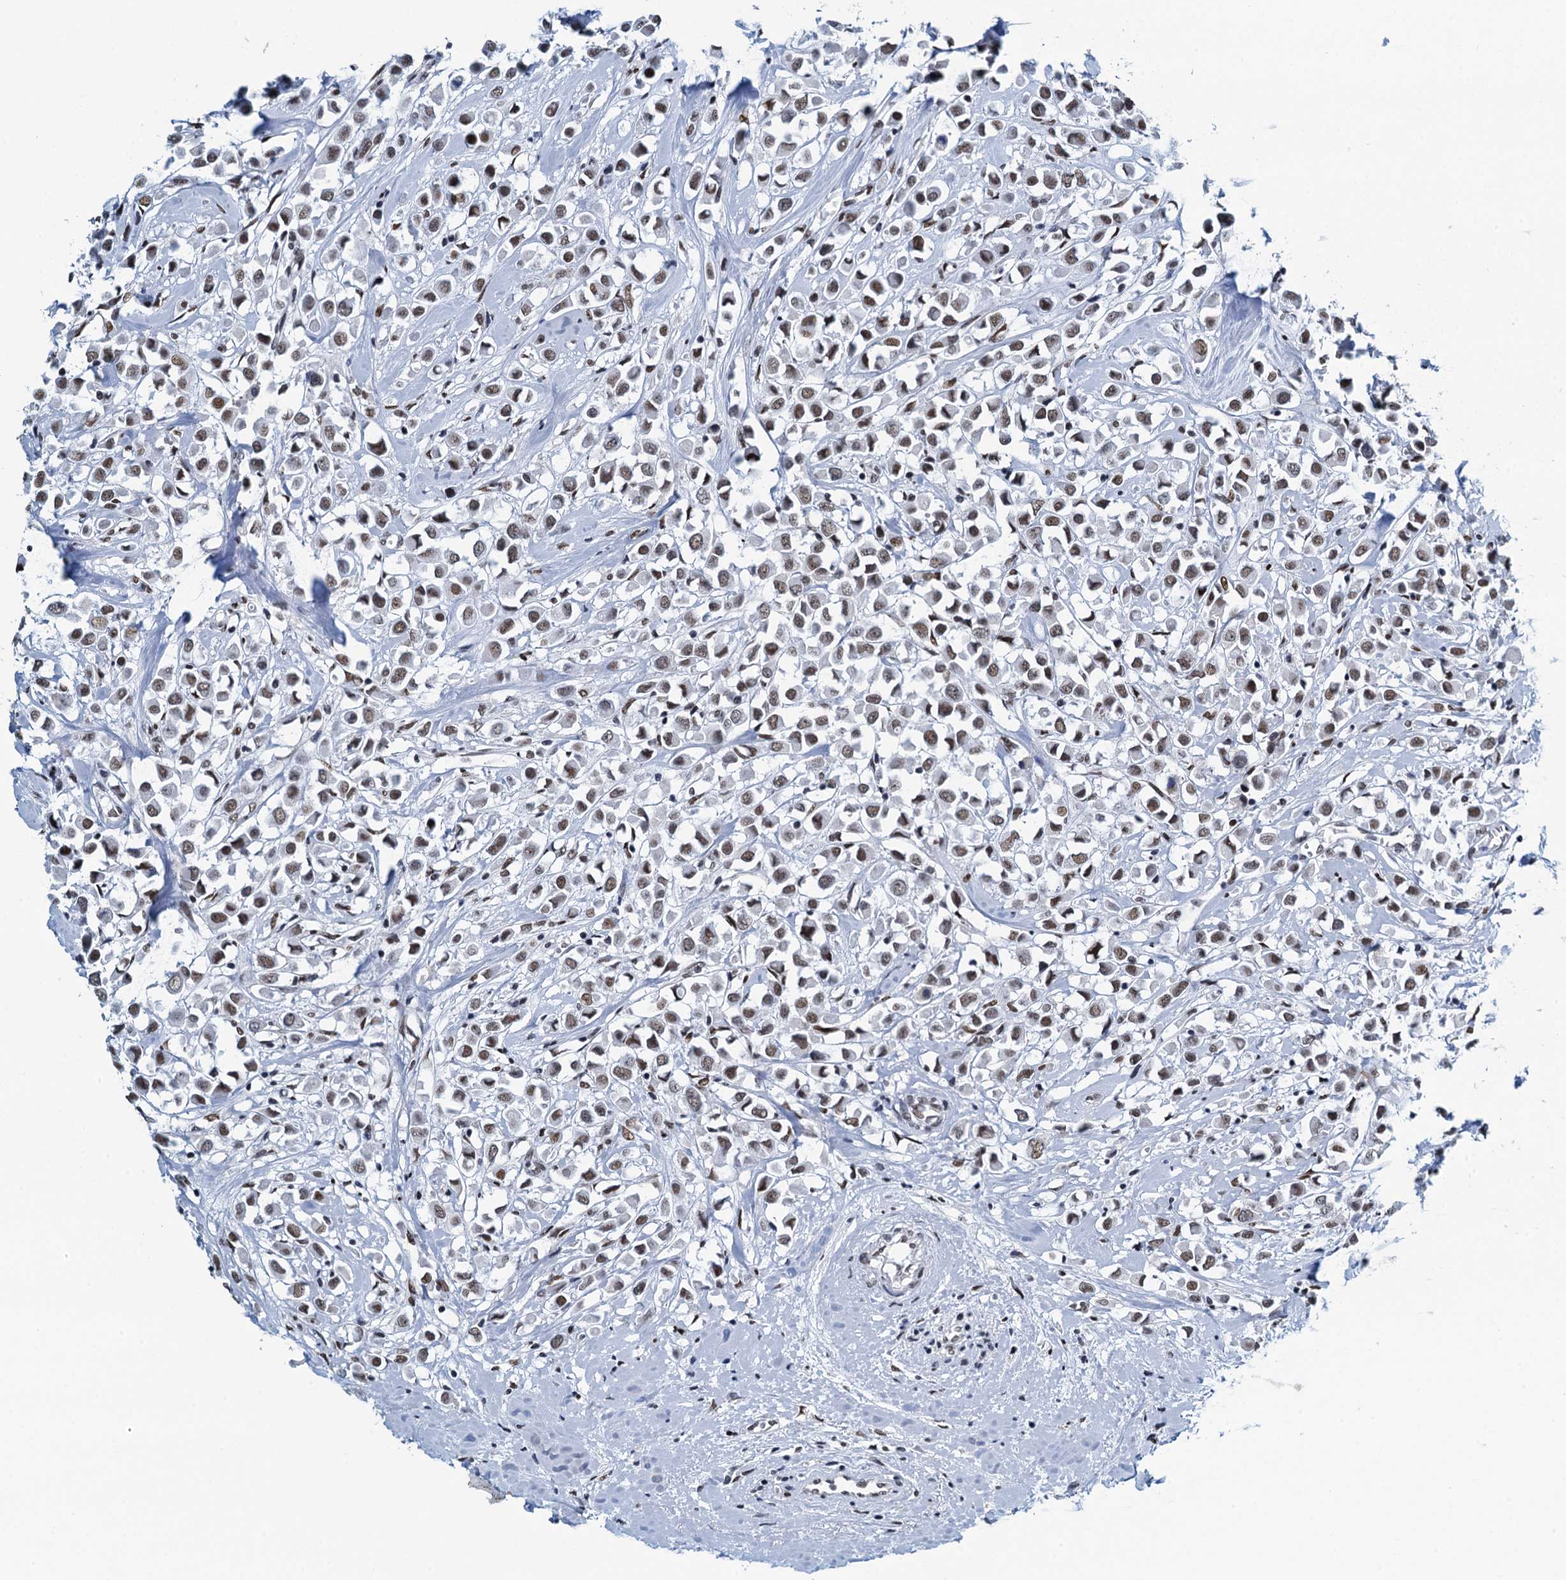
{"staining": {"intensity": "weak", "quantity": ">75%", "location": "nuclear"}, "tissue": "breast cancer", "cell_type": "Tumor cells", "image_type": "cancer", "snomed": [{"axis": "morphology", "description": "Duct carcinoma"}, {"axis": "topography", "description": "Breast"}], "caption": "Protein staining displays weak nuclear staining in about >75% of tumor cells in breast intraductal carcinoma.", "gene": "HNRNPUL2", "patient": {"sex": "female", "age": 61}}